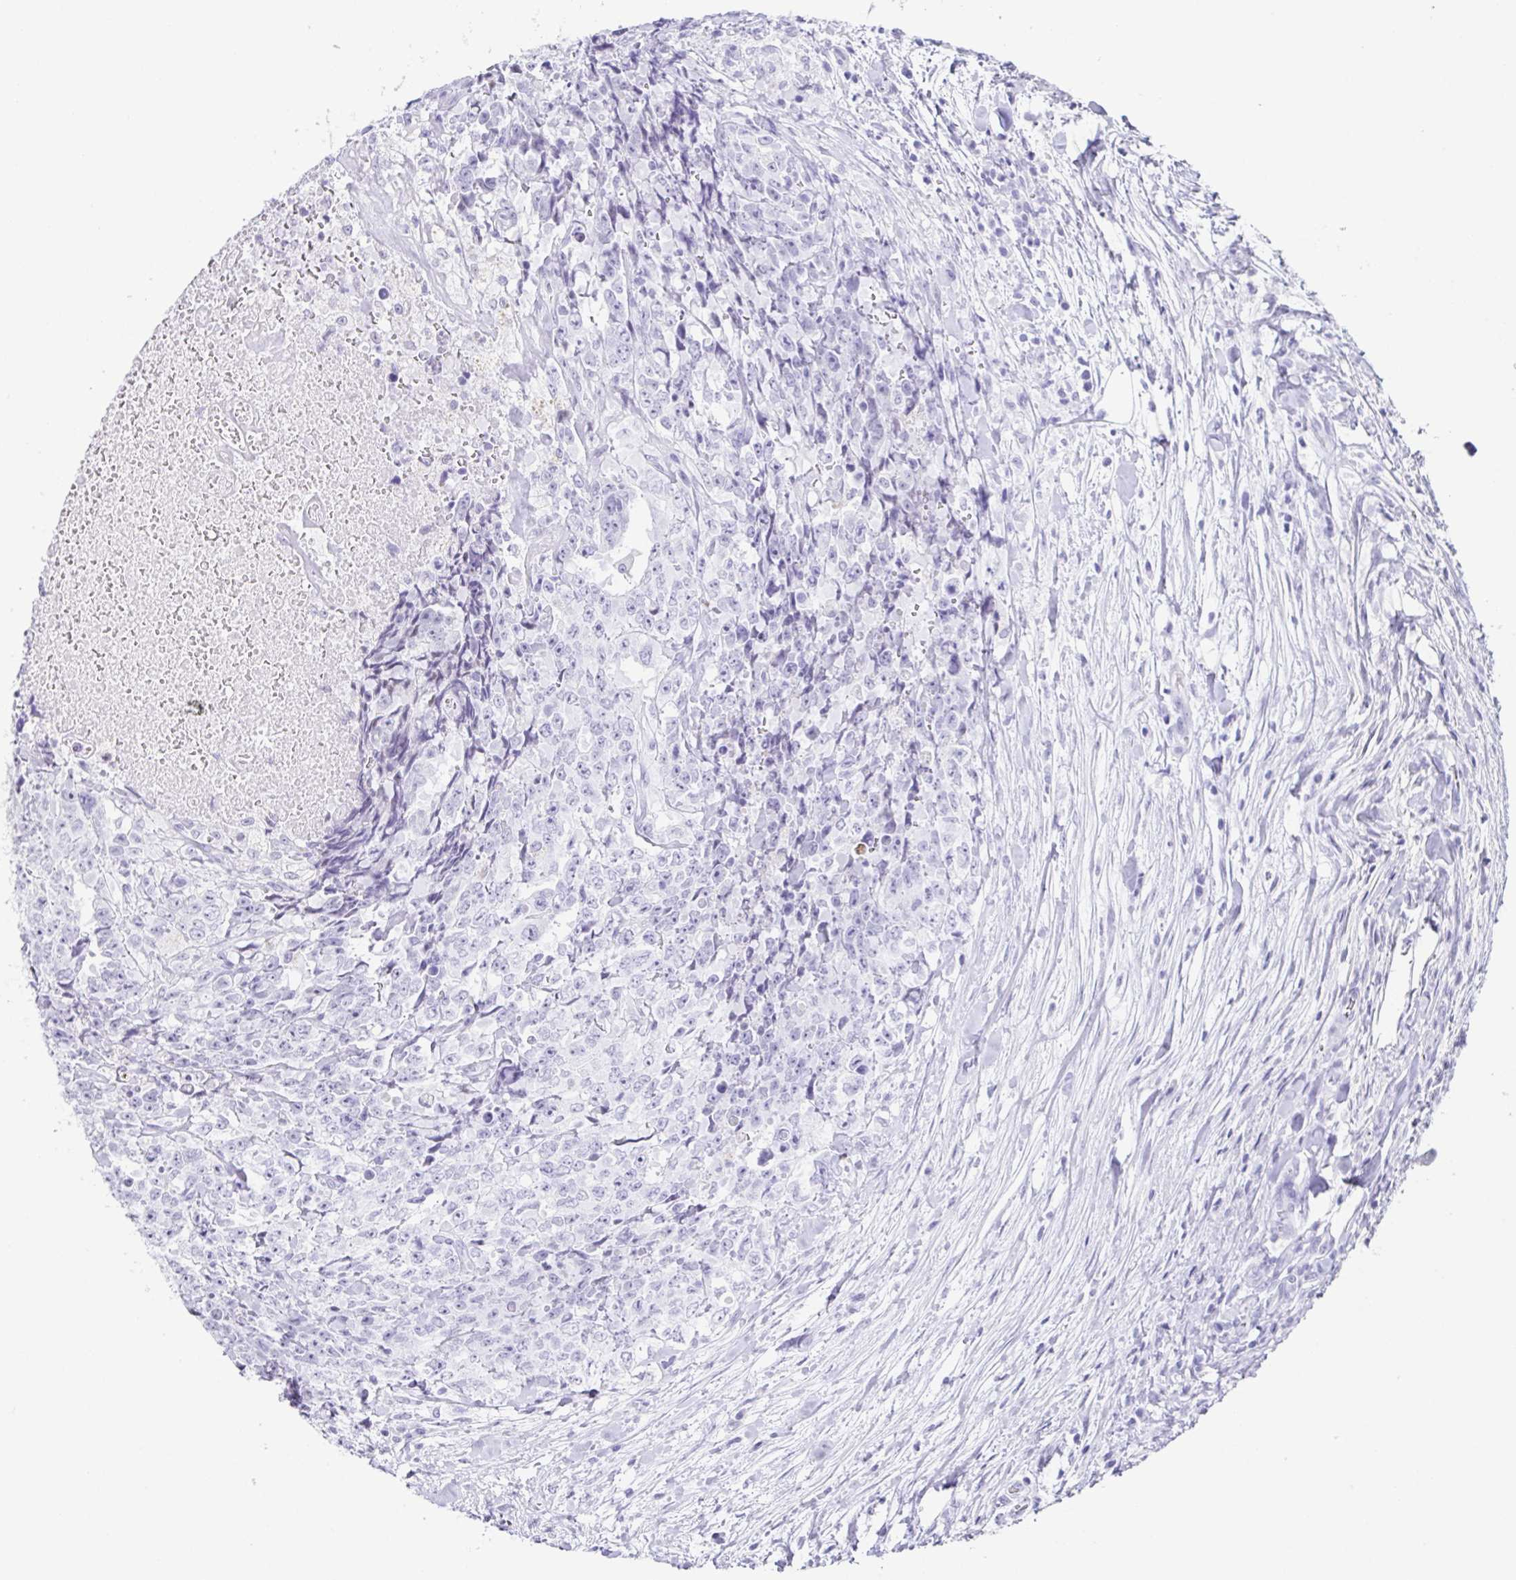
{"staining": {"intensity": "negative", "quantity": "none", "location": "none"}, "tissue": "testis cancer", "cell_type": "Tumor cells", "image_type": "cancer", "snomed": [{"axis": "morphology", "description": "Carcinoma, Embryonal, NOS"}, {"axis": "topography", "description": "Testis"}], "caption": "Embryonal carcinoma (testis) stained for a protein using IHC shows no expression tumor cells.", "gene": "ESX1", "patient": {"sex": "male", "age": 24}}